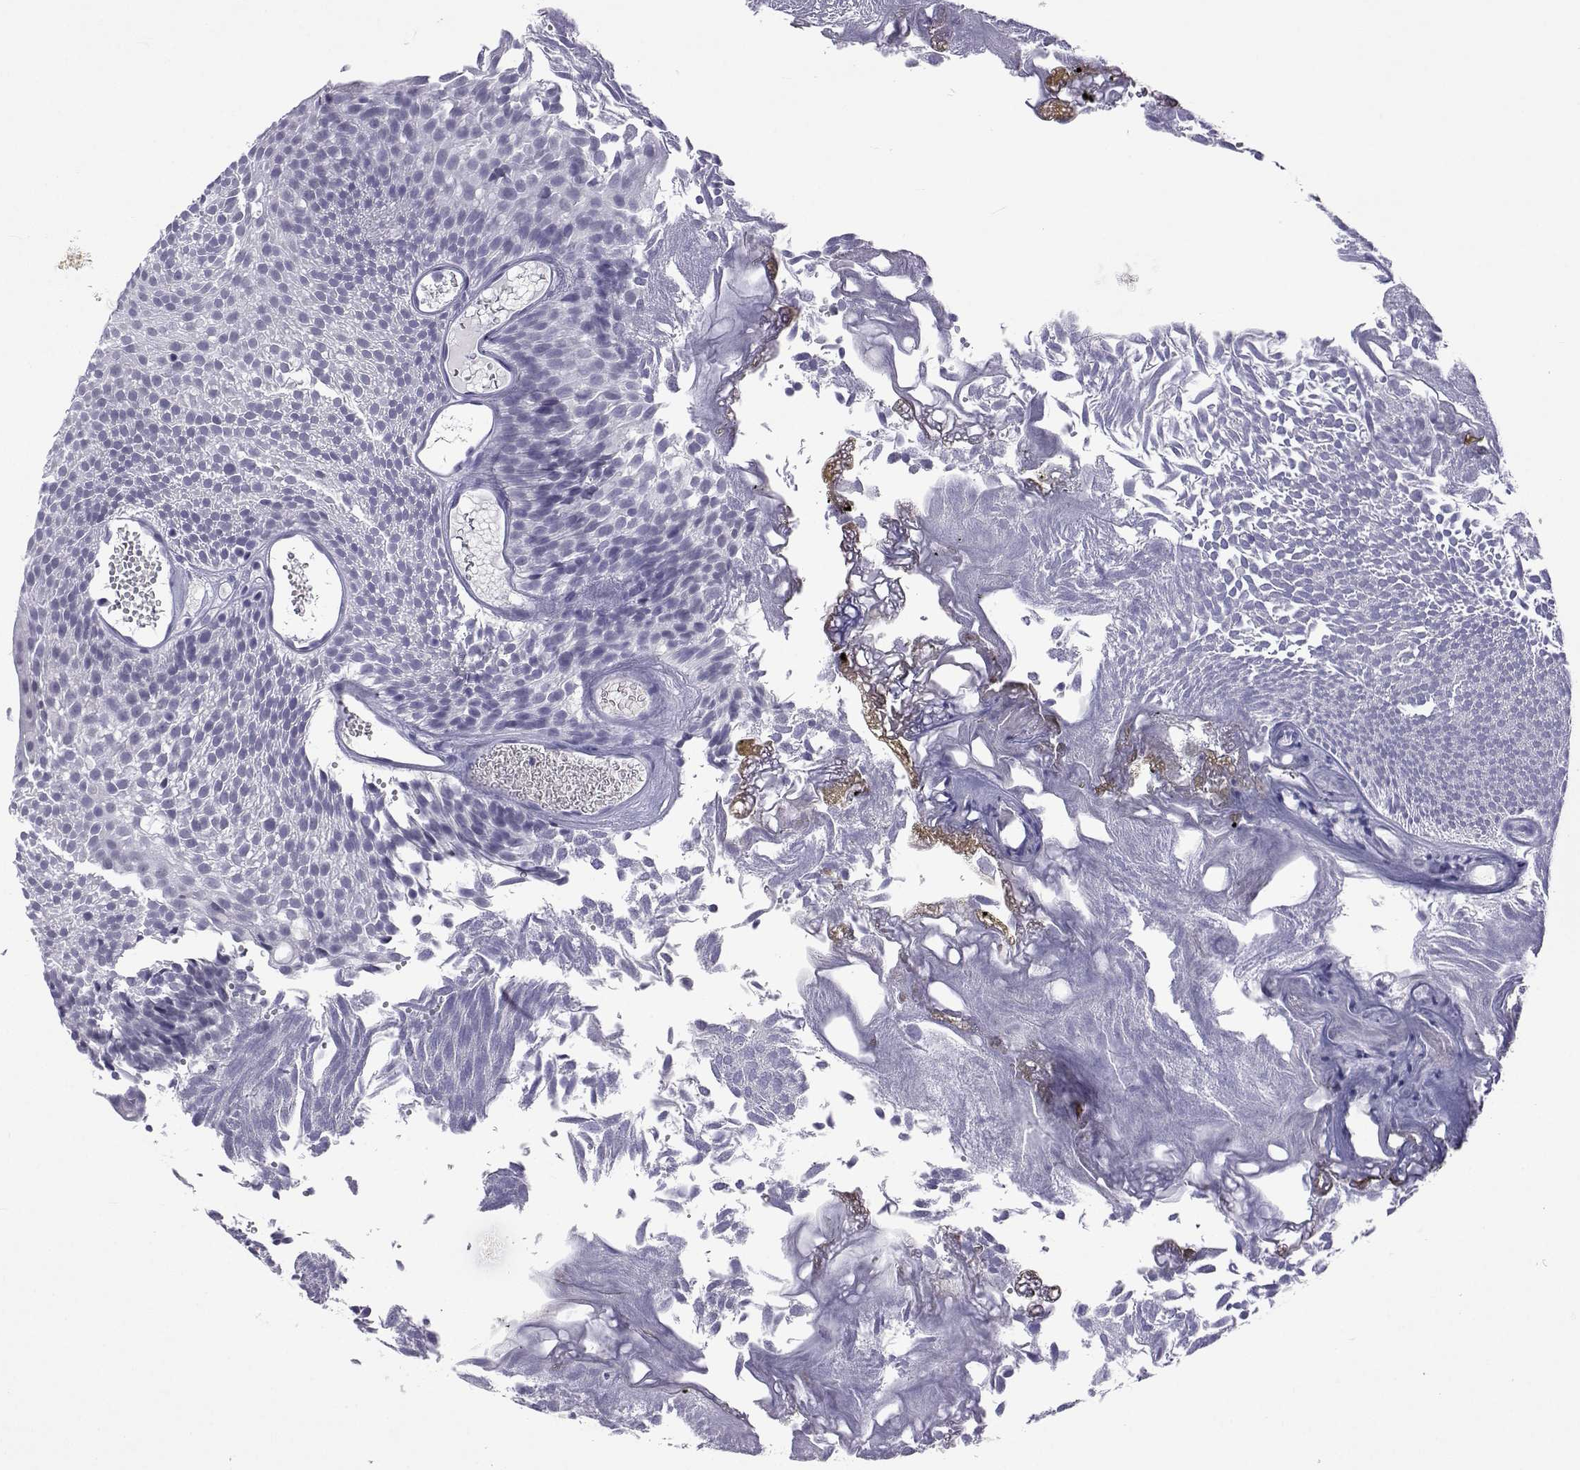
{"staining": {"intensity": "negative", "quantity": "none", "location": "none"}, "tissue": "urothelial cancer", "cell_type": "Tumor cells", "image_type": "cancer", "snomed": [{"axis": "morphology", "description": "Urothelial carcinoma, Low grade"}, {"axis": "topography", "description": "Urinary bladder"}], "caption": "Protein analysis of urothelial carcinoma (low-grade) demonstrates no significant positivity in tumor cells.", "gene": "ACTL7A", "patient": {"sex": "male", "age": 52}}